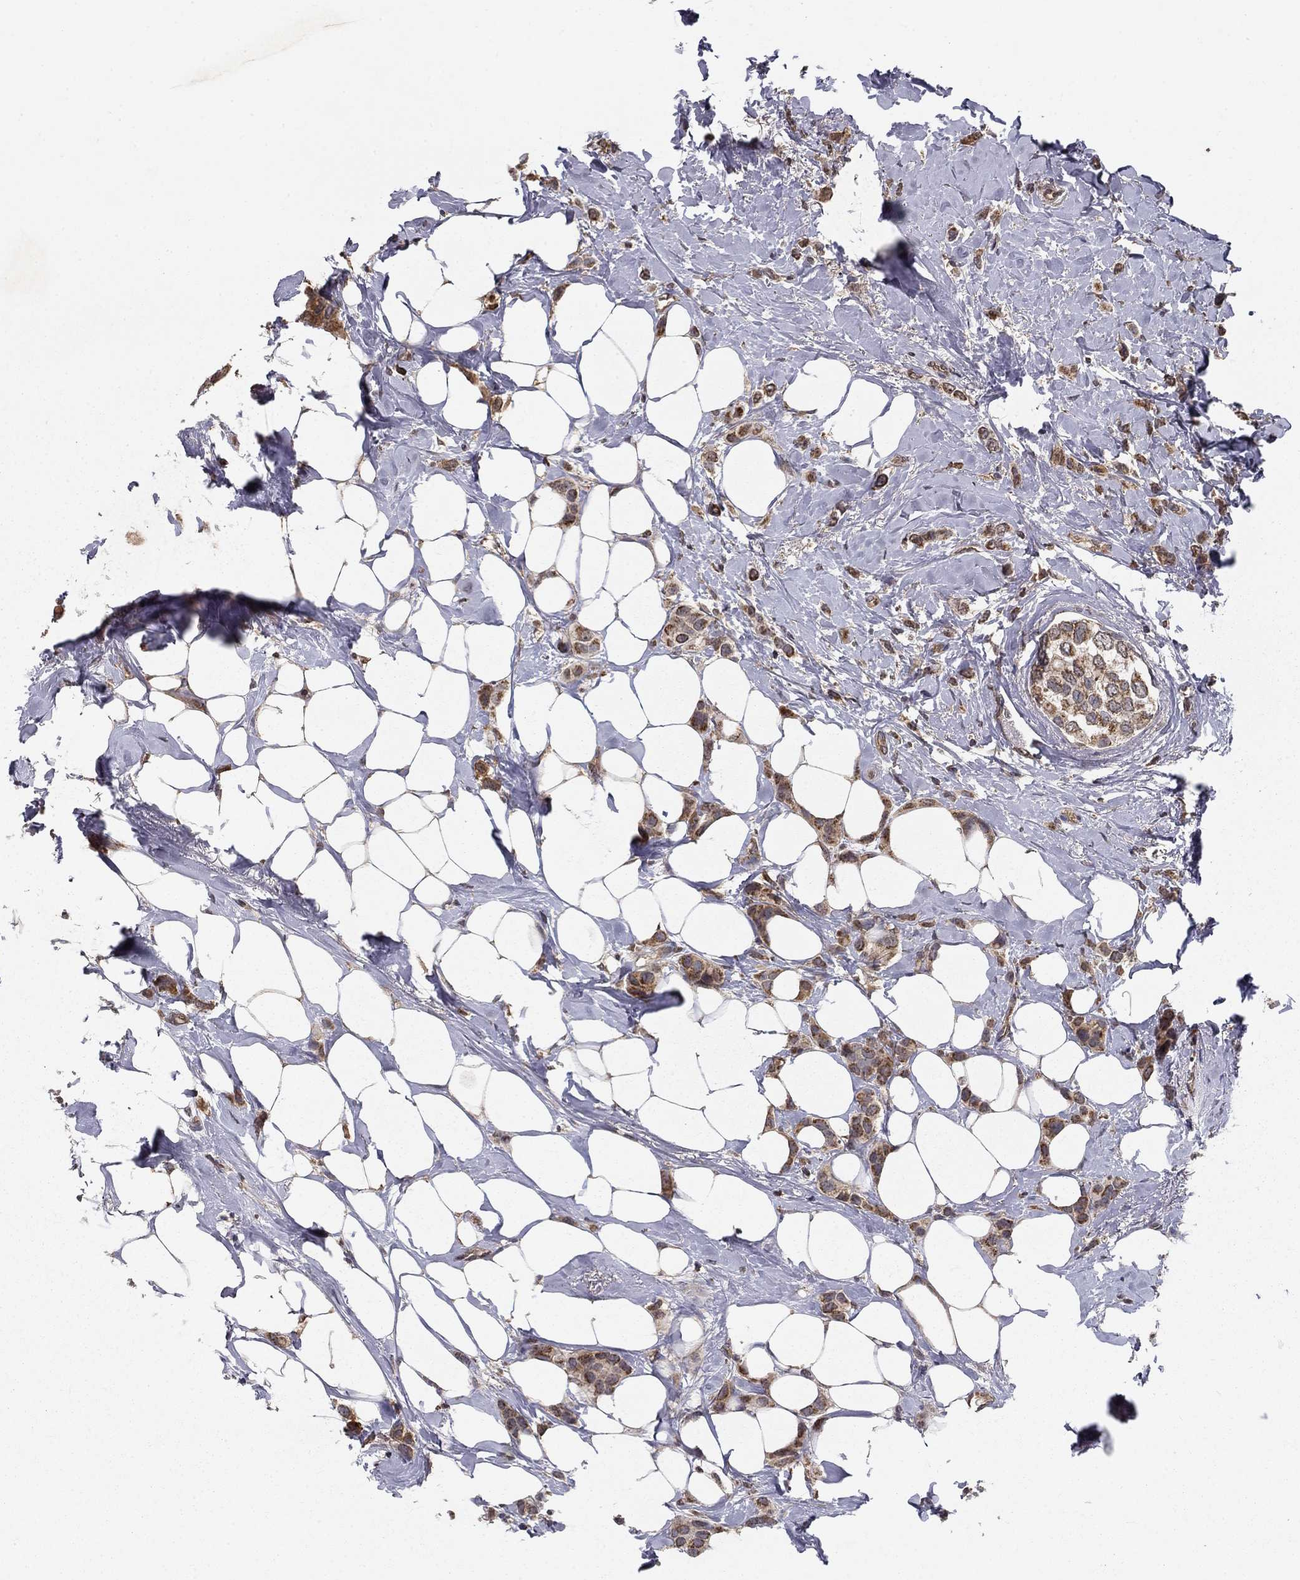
{"staining": {"intensity": "moderate", "quantity": ">75%", "location": "cytoplasmic/membranous"}, "tissue": "breast cancer", "cell_type": "Tumor cells", "image_type": "cancer", "snomed": [{"axis": "morphology", "description": "Lobular carcinoma"}, {"axis": "topography", "description": "Breast"}], "caption": "Immunohistochemical staining of lobular carcinoma (breast) exhibits medium levels of moderate cytoplasmic/membranous staining in about >75% of tumor cells.", "gene": "SLC2A13", "patient": {"sex": "female", "age": 66}}